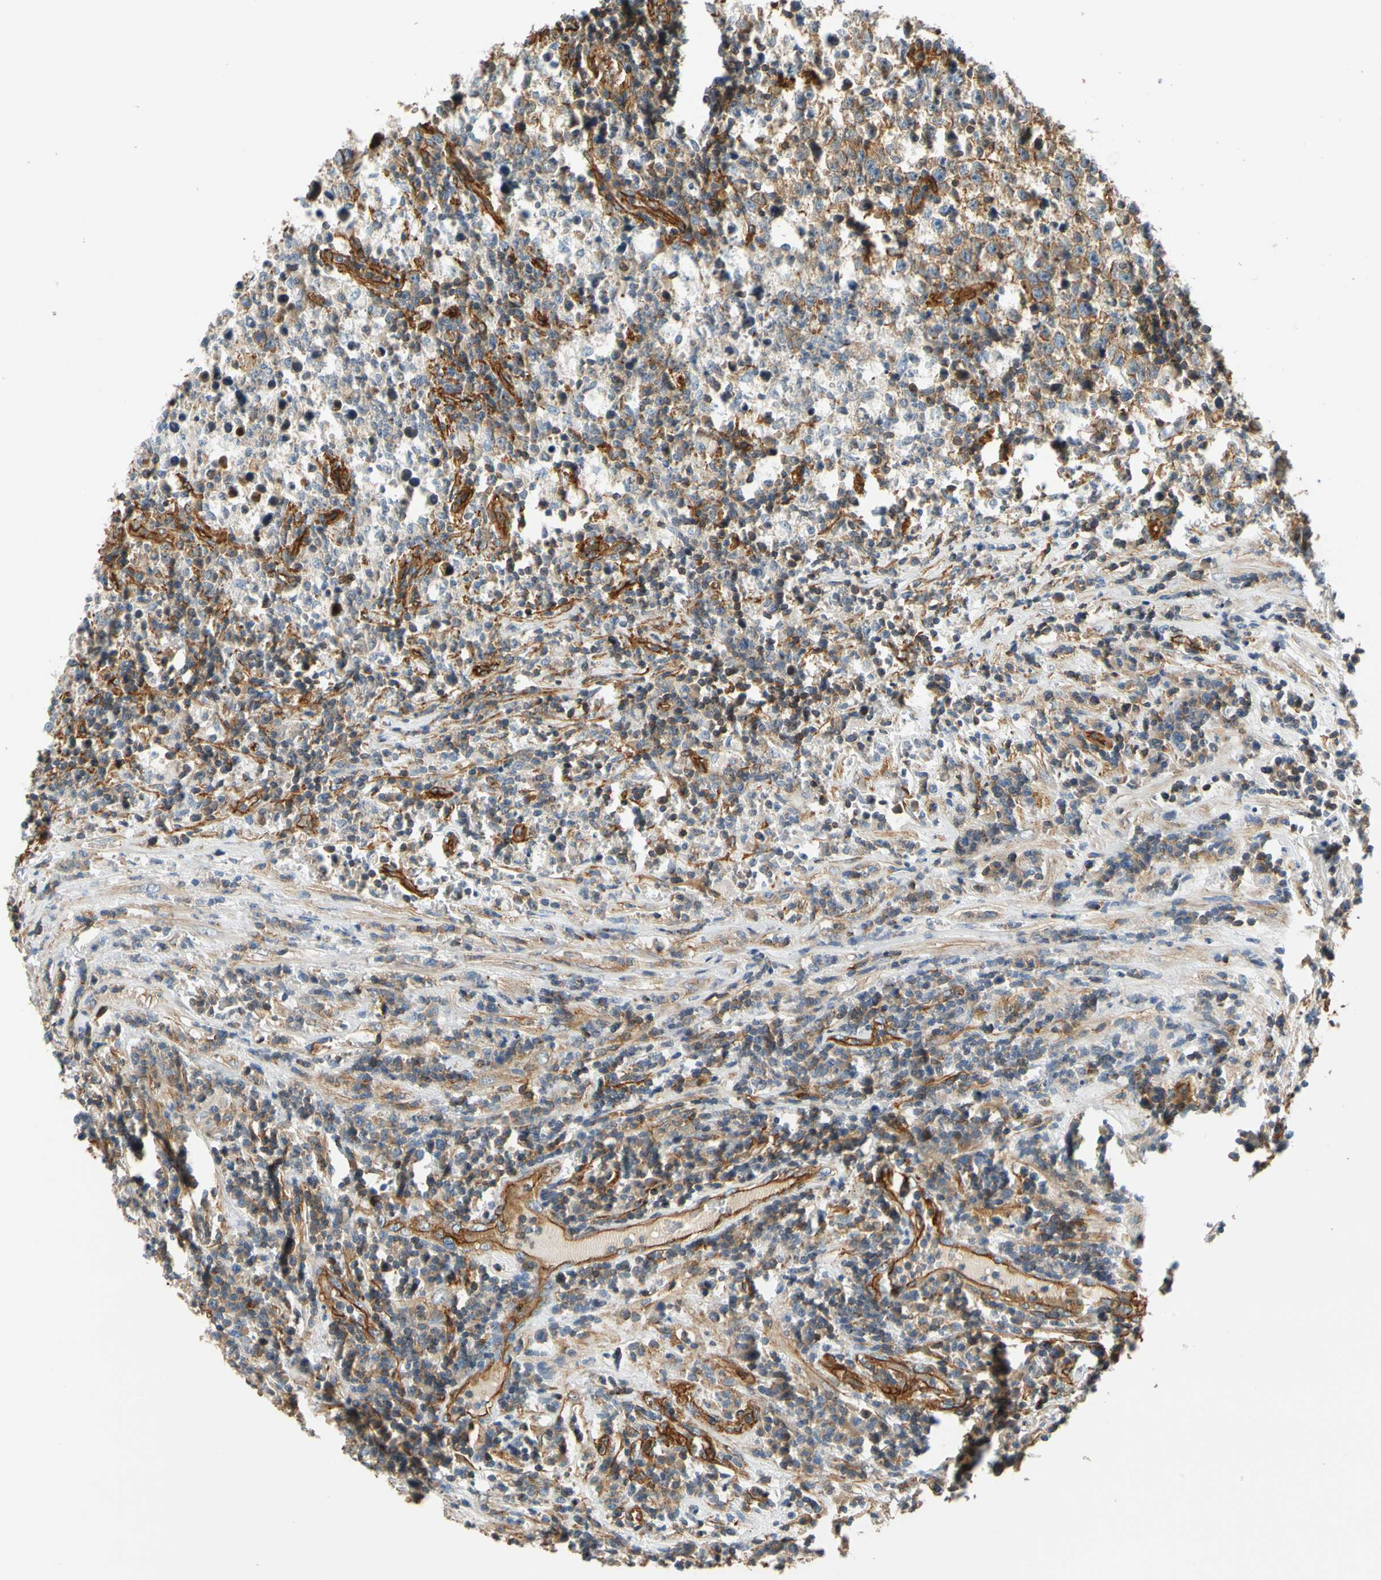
{"staining": {"intensity": "moderate", "quantity": ">75%", "location": "cytoplasmic/membranous"}, "tissue": "testis cancer", "cell_type": "Tumor cells", "image_type": "cancer", "snomed": [{"axis": "morphology", "description": "Seminoma, NOS"}, {"axis": "topography", "description": "Testis"}], "caption": "Moderate cytoplasmic/membranous expression is present in approximately >75% of tumor cells in testis cancer (seminoma). Immunohistochemistry (ihc) stains the protein in brown and the nuclei are stained blue.", "gene": "SPTAN1", "patient": {"sex": "male", "age": 43}}